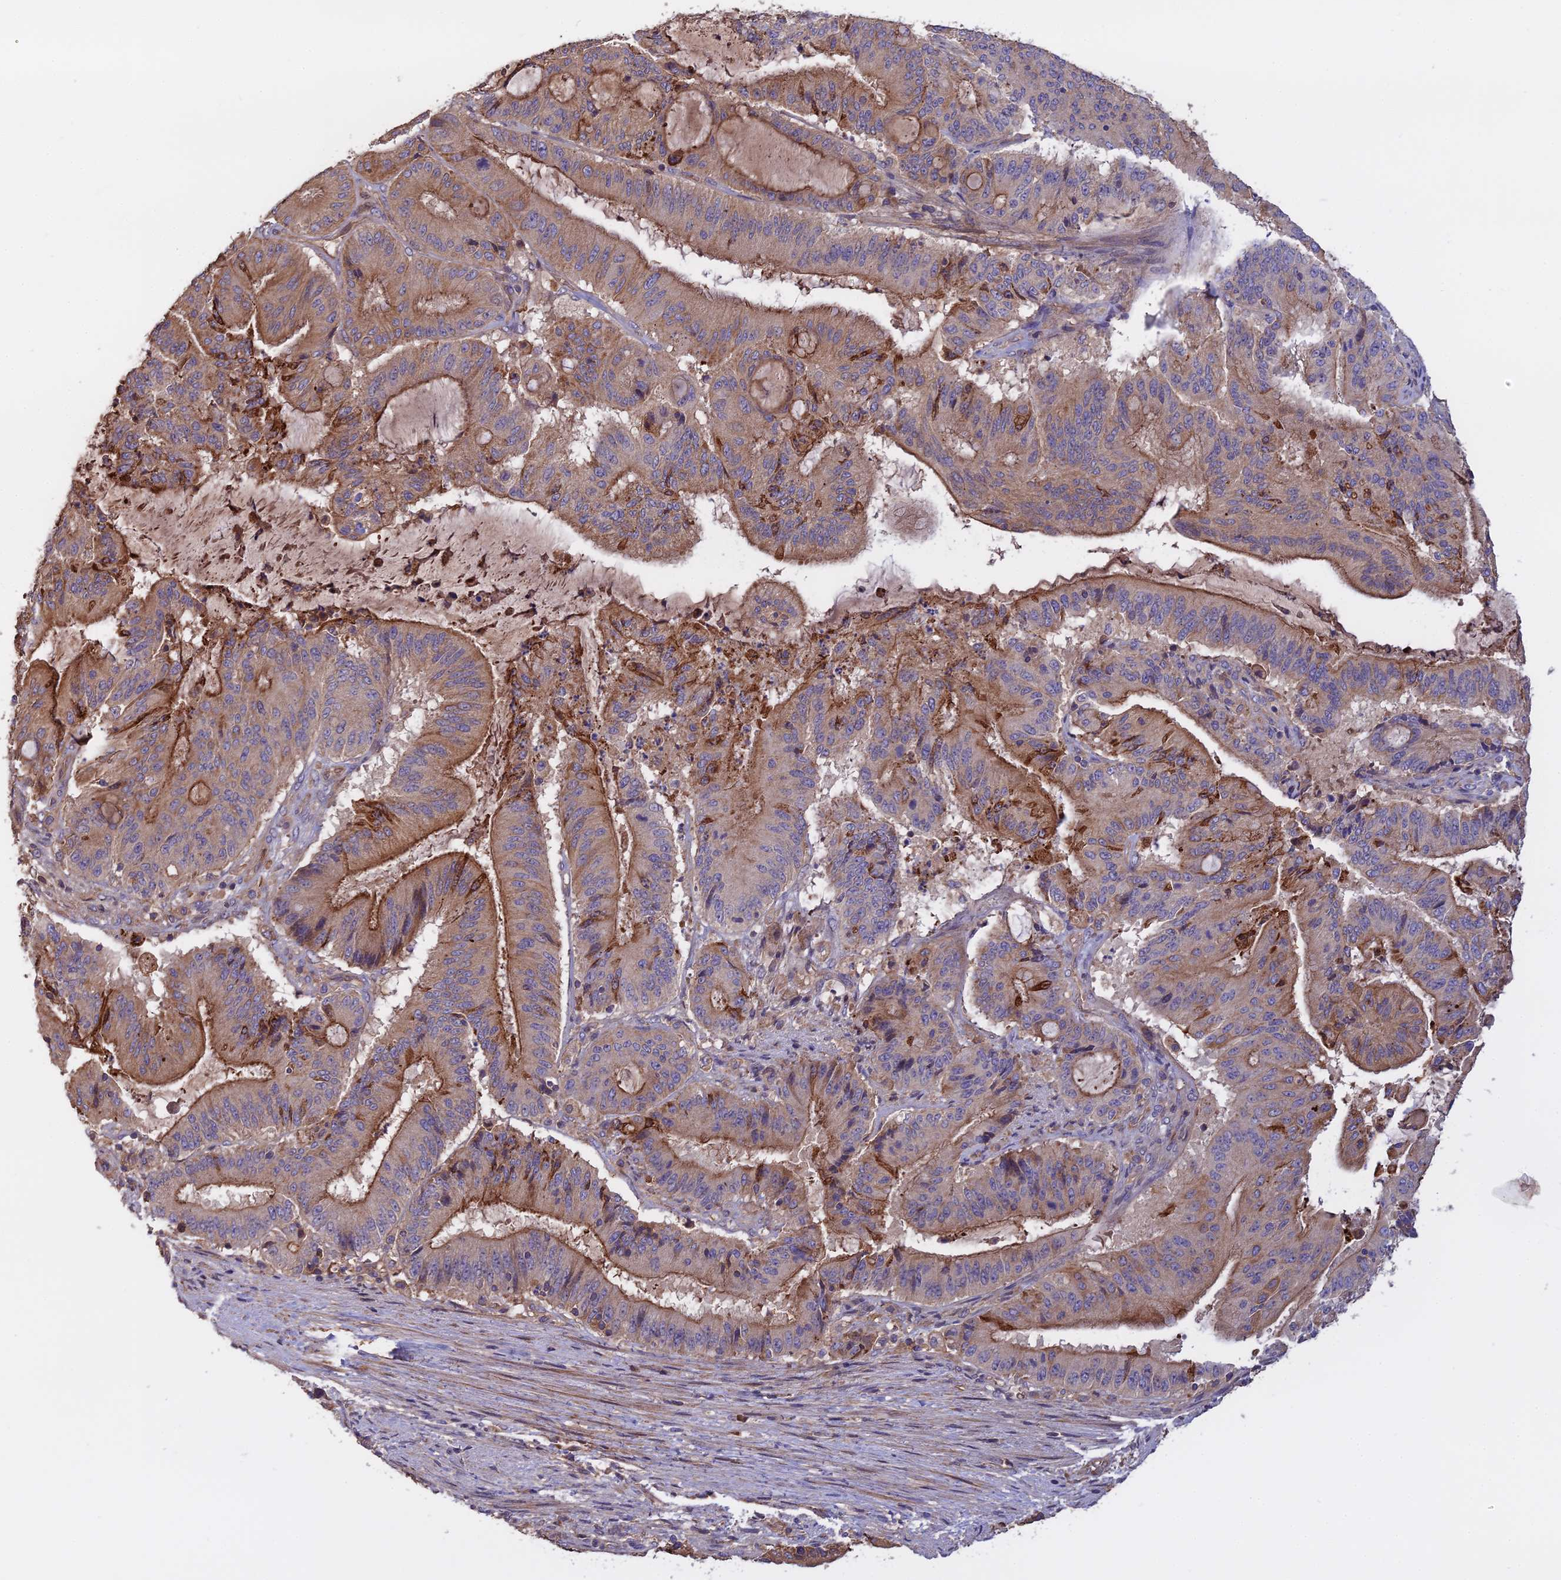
{"staining": {"intensity": "moderate", "quantity": "25%-75%", "location": "cytoplasmic/membranous"}, "tissue": "liver cancer", "cell_type": "Tumor cells", "image_type": "cancer", "snomed": [{"axis": "morphology", "description": "Normal tissue, NOS"}, {"axis": "morphology", "description": "Cholangiocarcinoma"}, {"axis": "topography", "description": "Liver"}, {"axis": "topography", "description": "Peripheral nerve tissue"}], "caption": "Moderate cytoplasmic/membranous protein positivity is present in approximately 25%-75% of tumor cells in liver cancer (cholangiocarcinoma). Ihc stains the protein of interest in brown and the nuclei are stained blue.", "gene": "GALR2", "patient": {"sex": "female", "age": 73}}